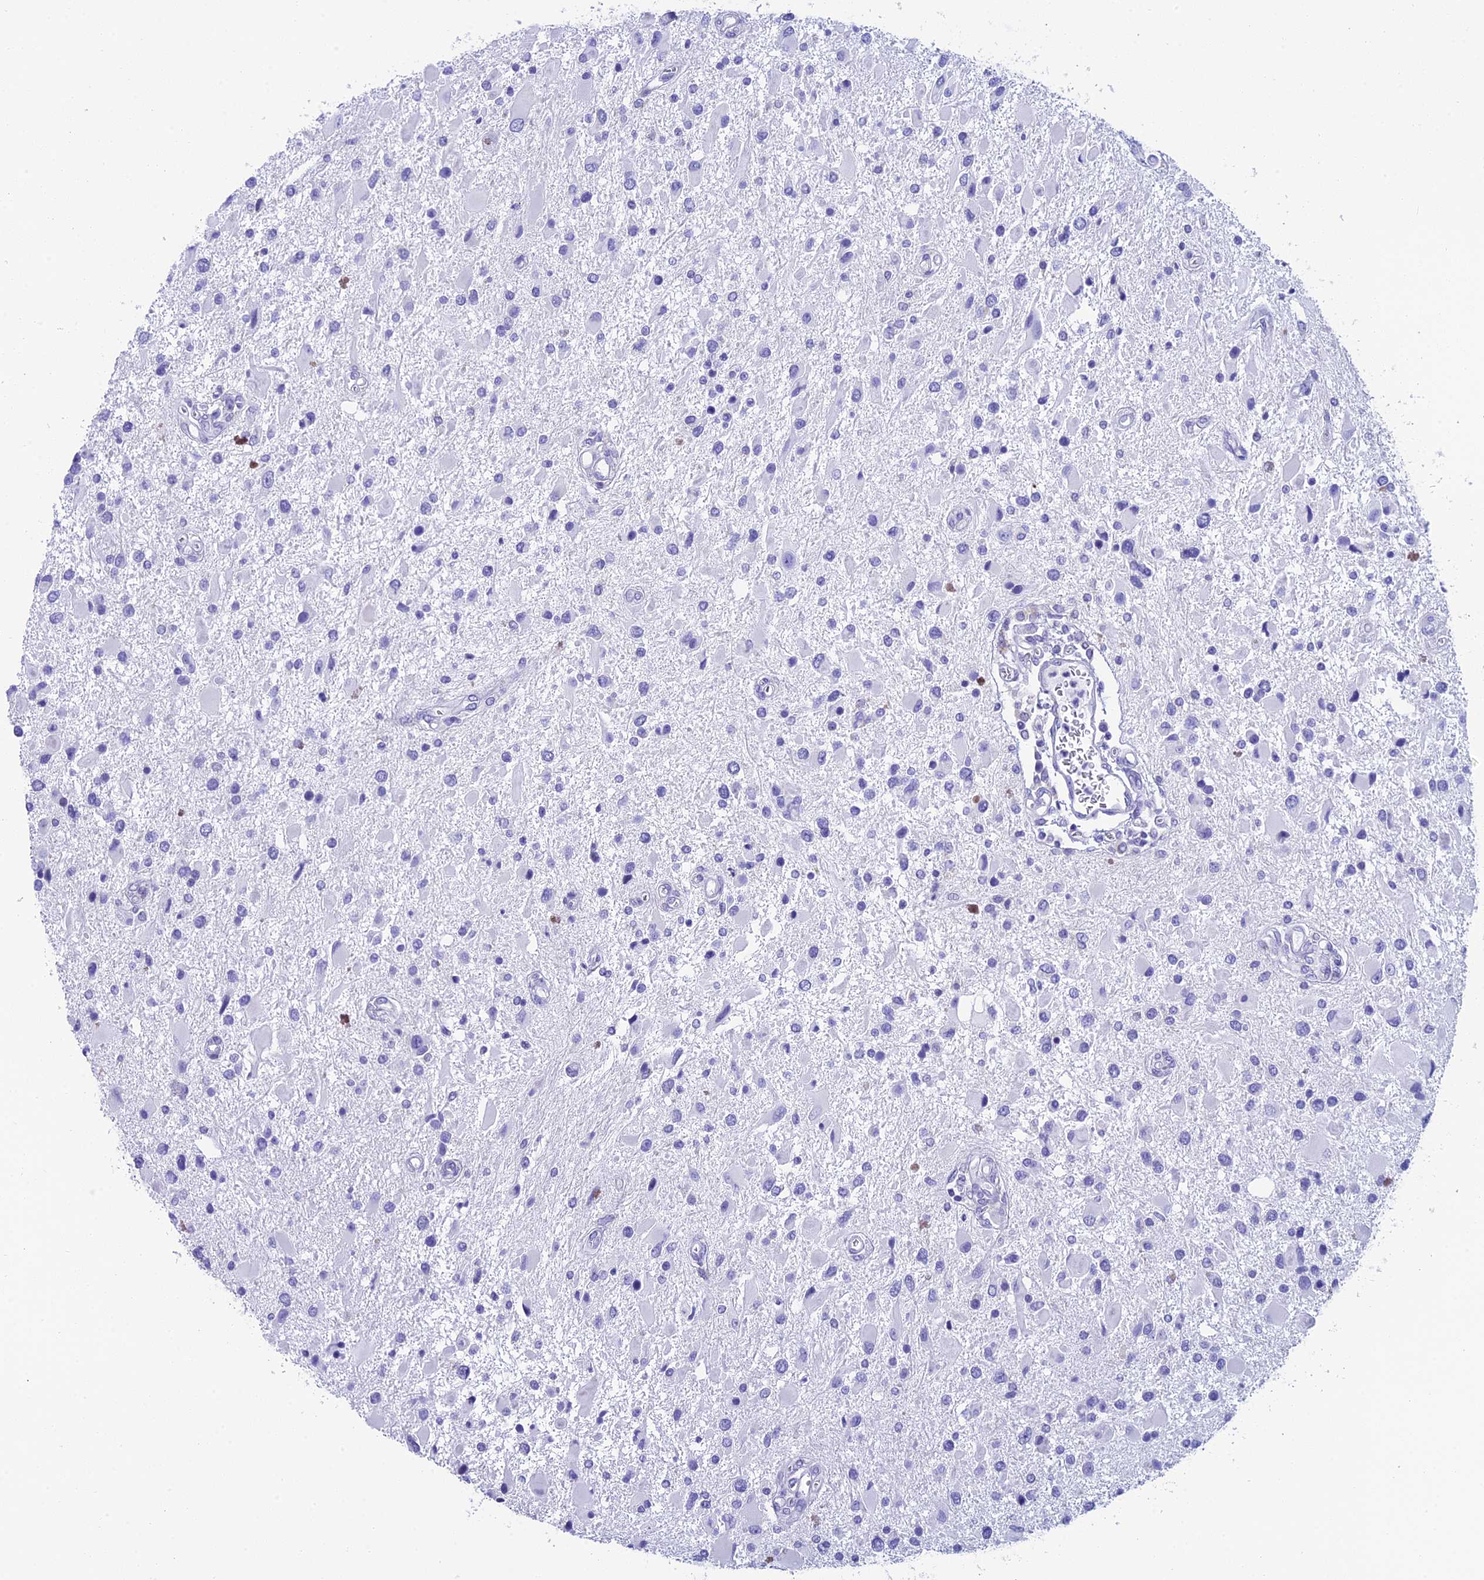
{"staining": {"intensity": "negative", "quantity": "none", "location": "none"}, "tissue": "glioma", "cell_type": "Tumor cells", "image_type": "cancer", "snomed": [{"axis": "morphology", "description": "Glioma, malignant, High grade"}, {"axis": "topography", "description": "Brain"}], "caption": "Image shows no significant protein positivity in tumor cells of glioma.", "gene": "REEP4", "patient": {"sex": "male", "age": 53}}